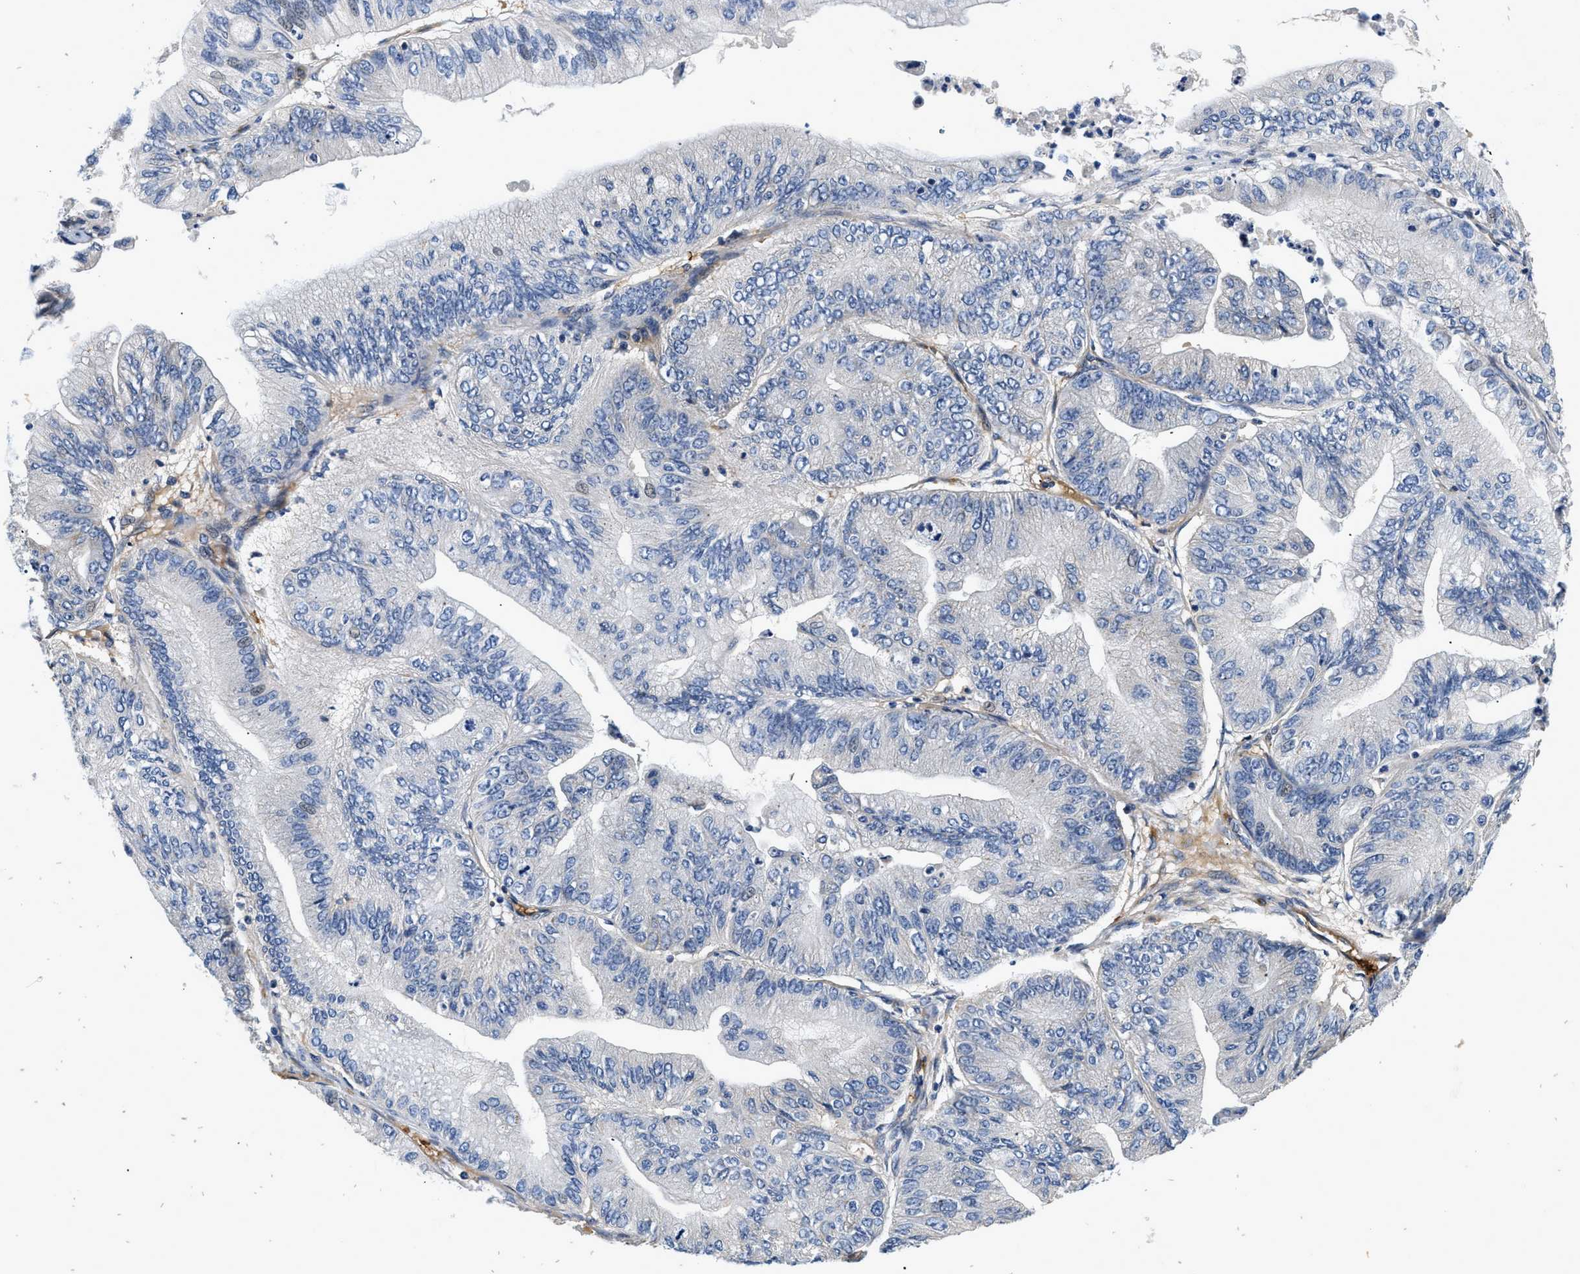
{"staining": {"intensity": "negative", "quantity": "none", "location": "none"}, "tissue": "ovarian cancer", "cell_type": "Tumor cells", "image_type": "cancer", "snomed": [{"axis": "morphology", "description": "Cystadenocarcinoma, mucinous, NOS"}, {"axis": "topography", "description": "Ovary"}], "caption": "DAB (3,3'-diaminobenzidine) immunohistochemical staining of ovarian mucinous cystadenocarcinoma demonstrates no significant staining in tumor cells.", "gene": "NME6", "patient": {"sex": "female", "age": 61}}